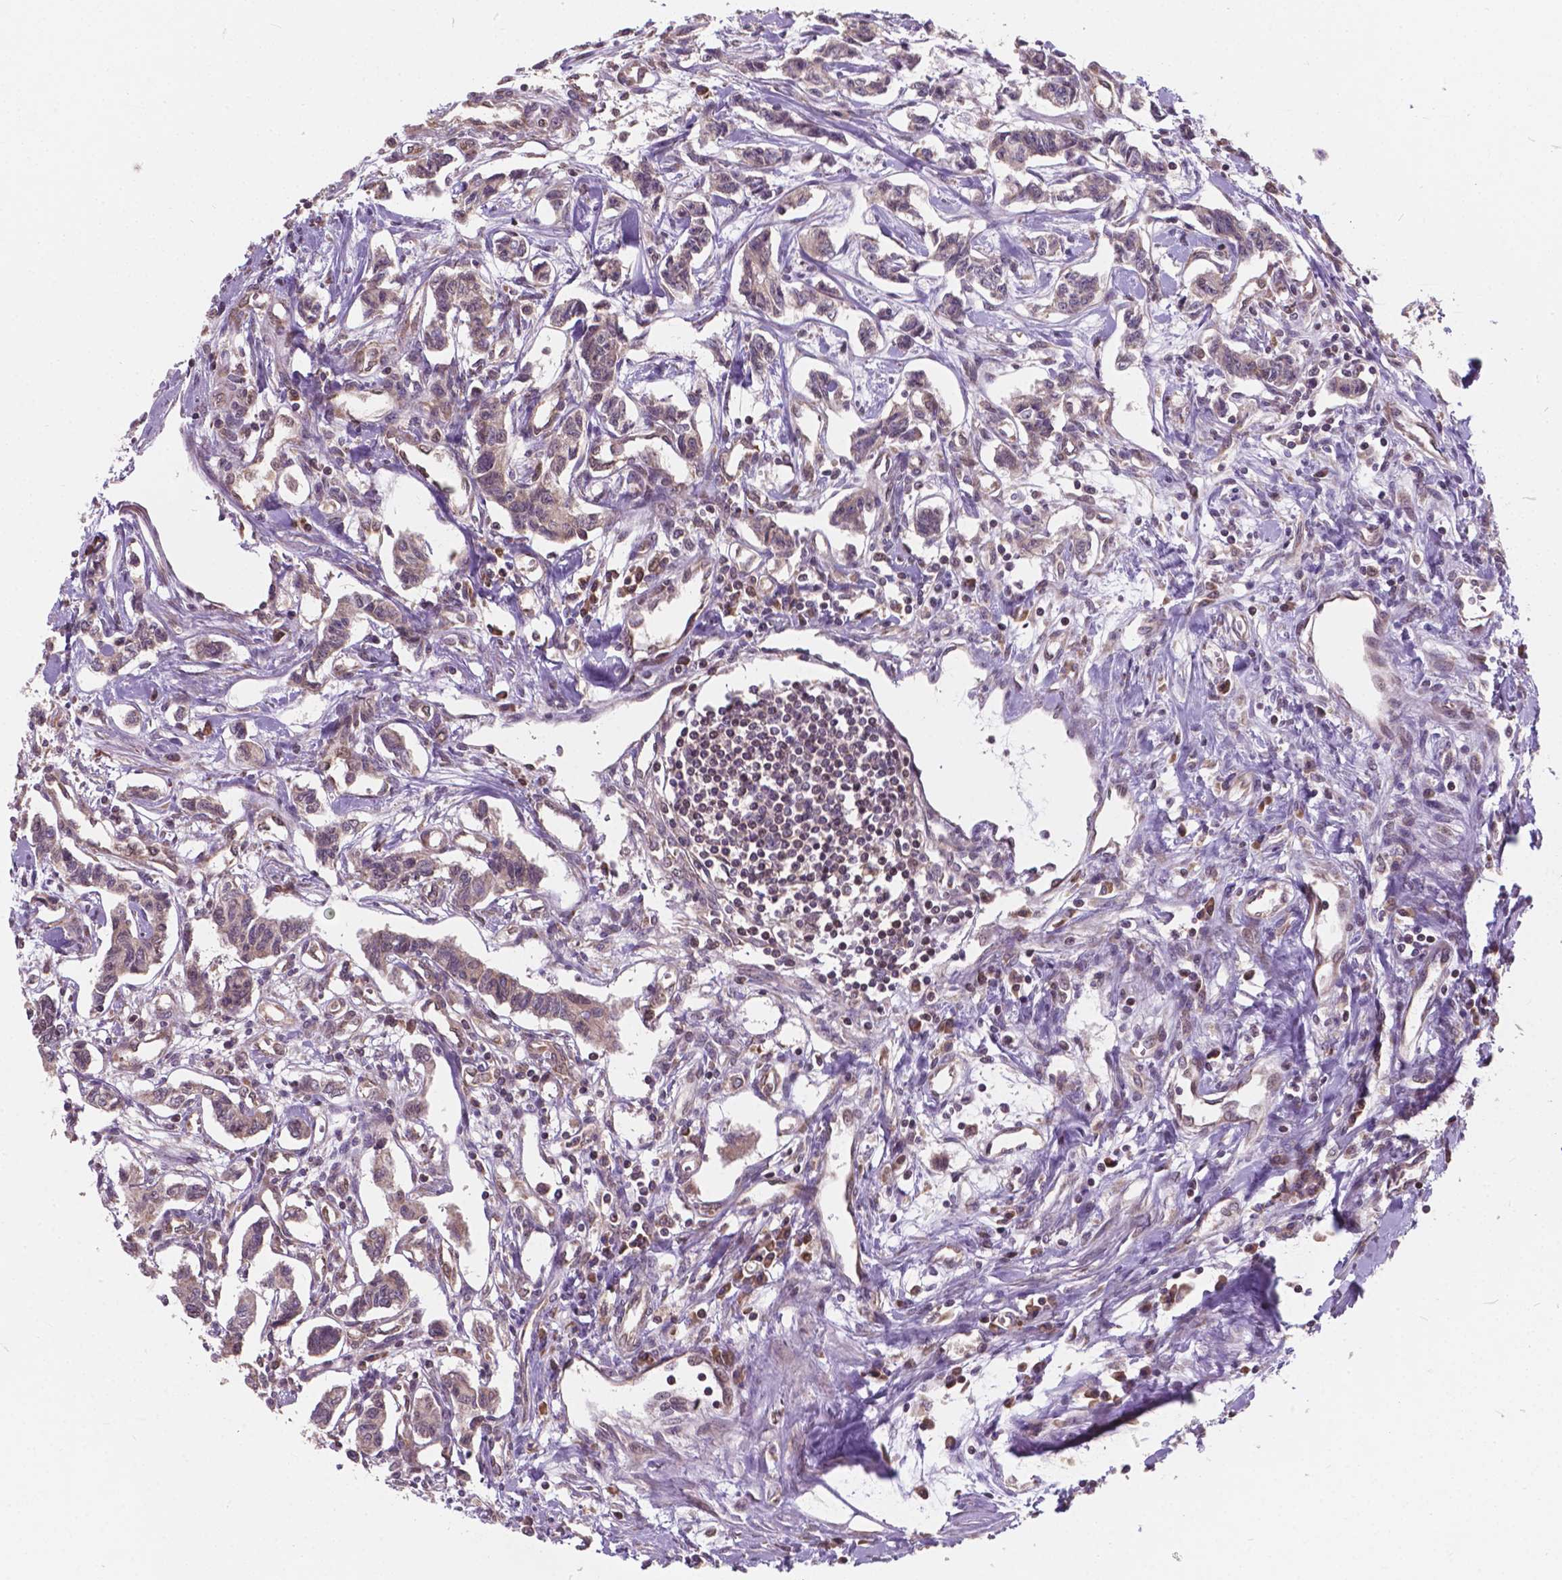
{"staining": {"intensity": "negative", "quantity": "none", "location": "none"}, "tissue": "carcinoid", "cell_type": "Tumor cells", "image_type": "cancer", "snomed": [{"axis": "morphology", "description": "Carcinoid, malignant, NOS"}, {"axis": "topography", "description": "Kidney"}], "caption": "Image shows no significant protein staining in tumor cells of carcinoid.", "gene": "MRPL33", "patient": {"sex": "female", "age": 41}}